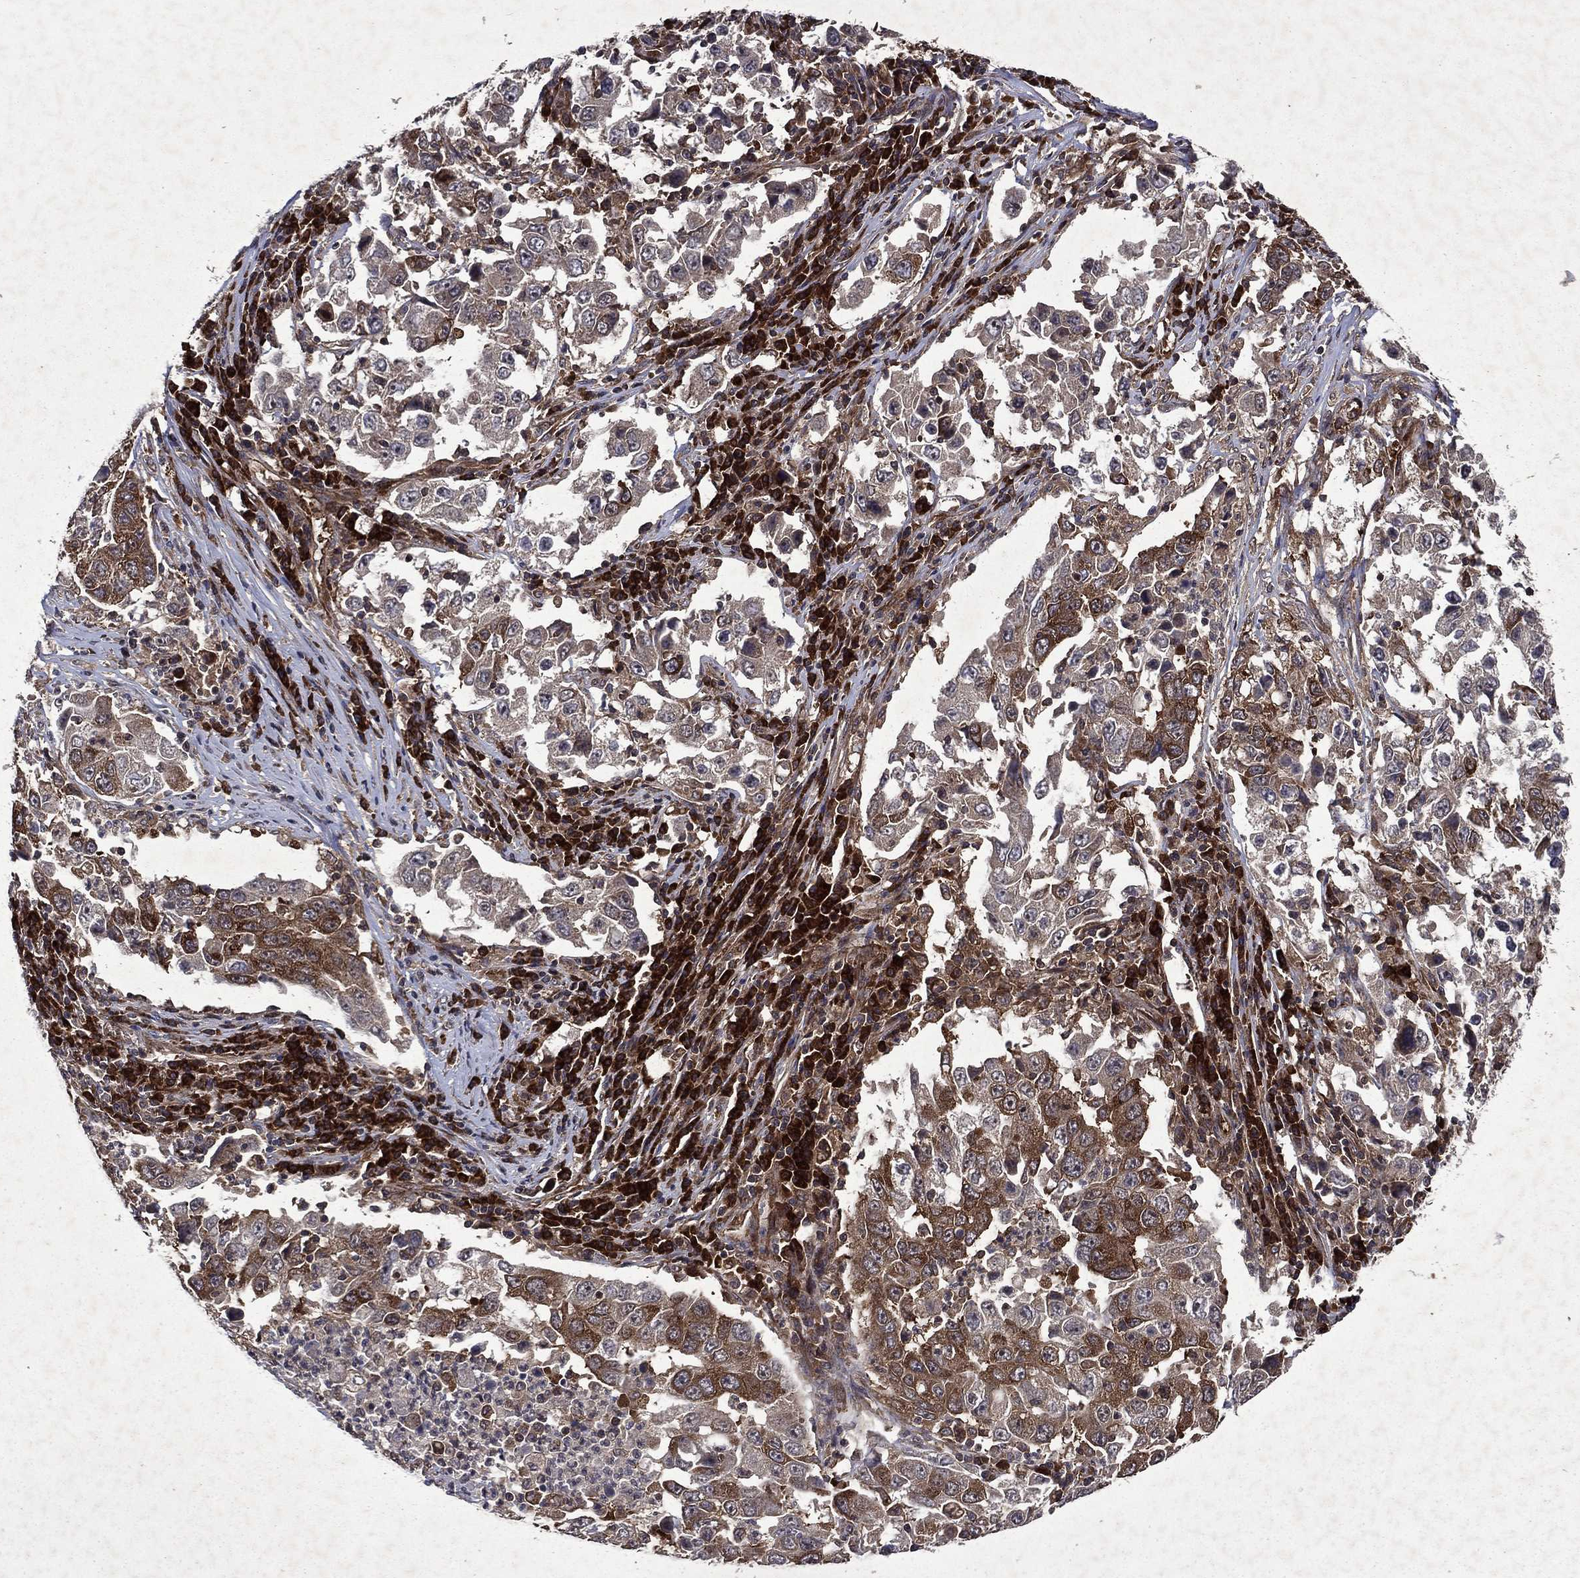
{"staining": {"intensity": "moderate", "quantity": "25%-75%", "location": "cytoplasmic/membranous"}, "tissue": "lung cancer", "cell_type": "Tumor cells", "image_type": "cancer", "snomed": [{"axis": "morphology", "description": "Adenocarcinoma, NOS"}, {"axis": "topography", "description": "Lung"}], "caption": "Immunohistochemistry (IHC) (DAB) staining of adenocarcinoma (lung) demonstrates moderate cytoplasmic/membranous protein expression in about 25%-75% of tumor cells. (DAB IHC, brown staining for protein, blue staining for nuclei).", "gene": "EIF2B4", "patient": {"sex": "male", "age": 73}}